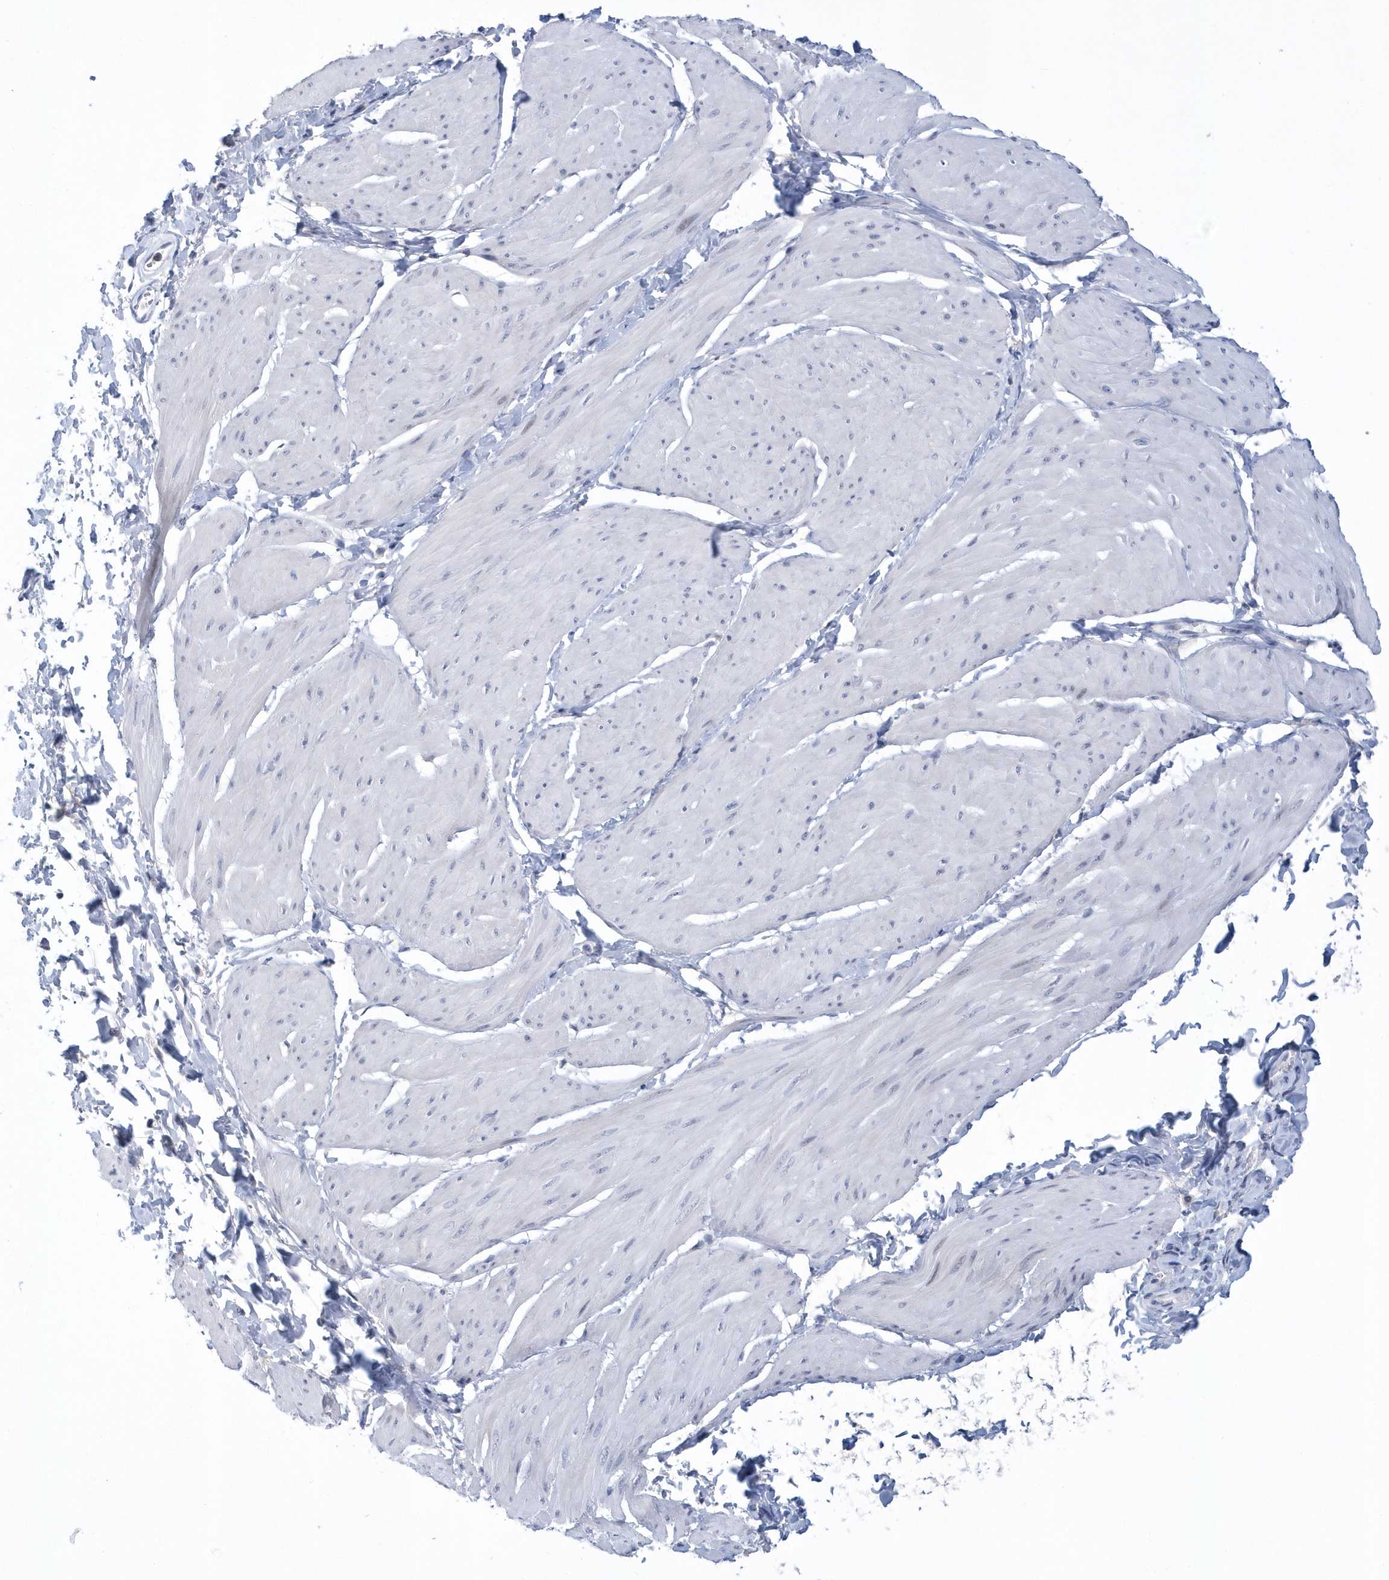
{"staining": {"intensity": "negative", "quantity": "none", "location": "none"}, "tissue": "smooth muscle", "cell_type": "Smooth muscle cells", "image_type": "normal", "snomed": [{"axis": "morphology", "description": "Urothelial carcinoma, High grade"}, {"axis": "topography", "description": "Urinary bladder"}], "caption": "Smooth muscle cells show no significant protein expression in benign smooth muscle. (Stains: DAB (3,3'-diaminobenzidine) IHC with hematoxylin counter stain, Microscopy: brightfield microscopy at high magnification).", "gene": "SRGAP3", "patient": {"sex": "male", "age": 46}}